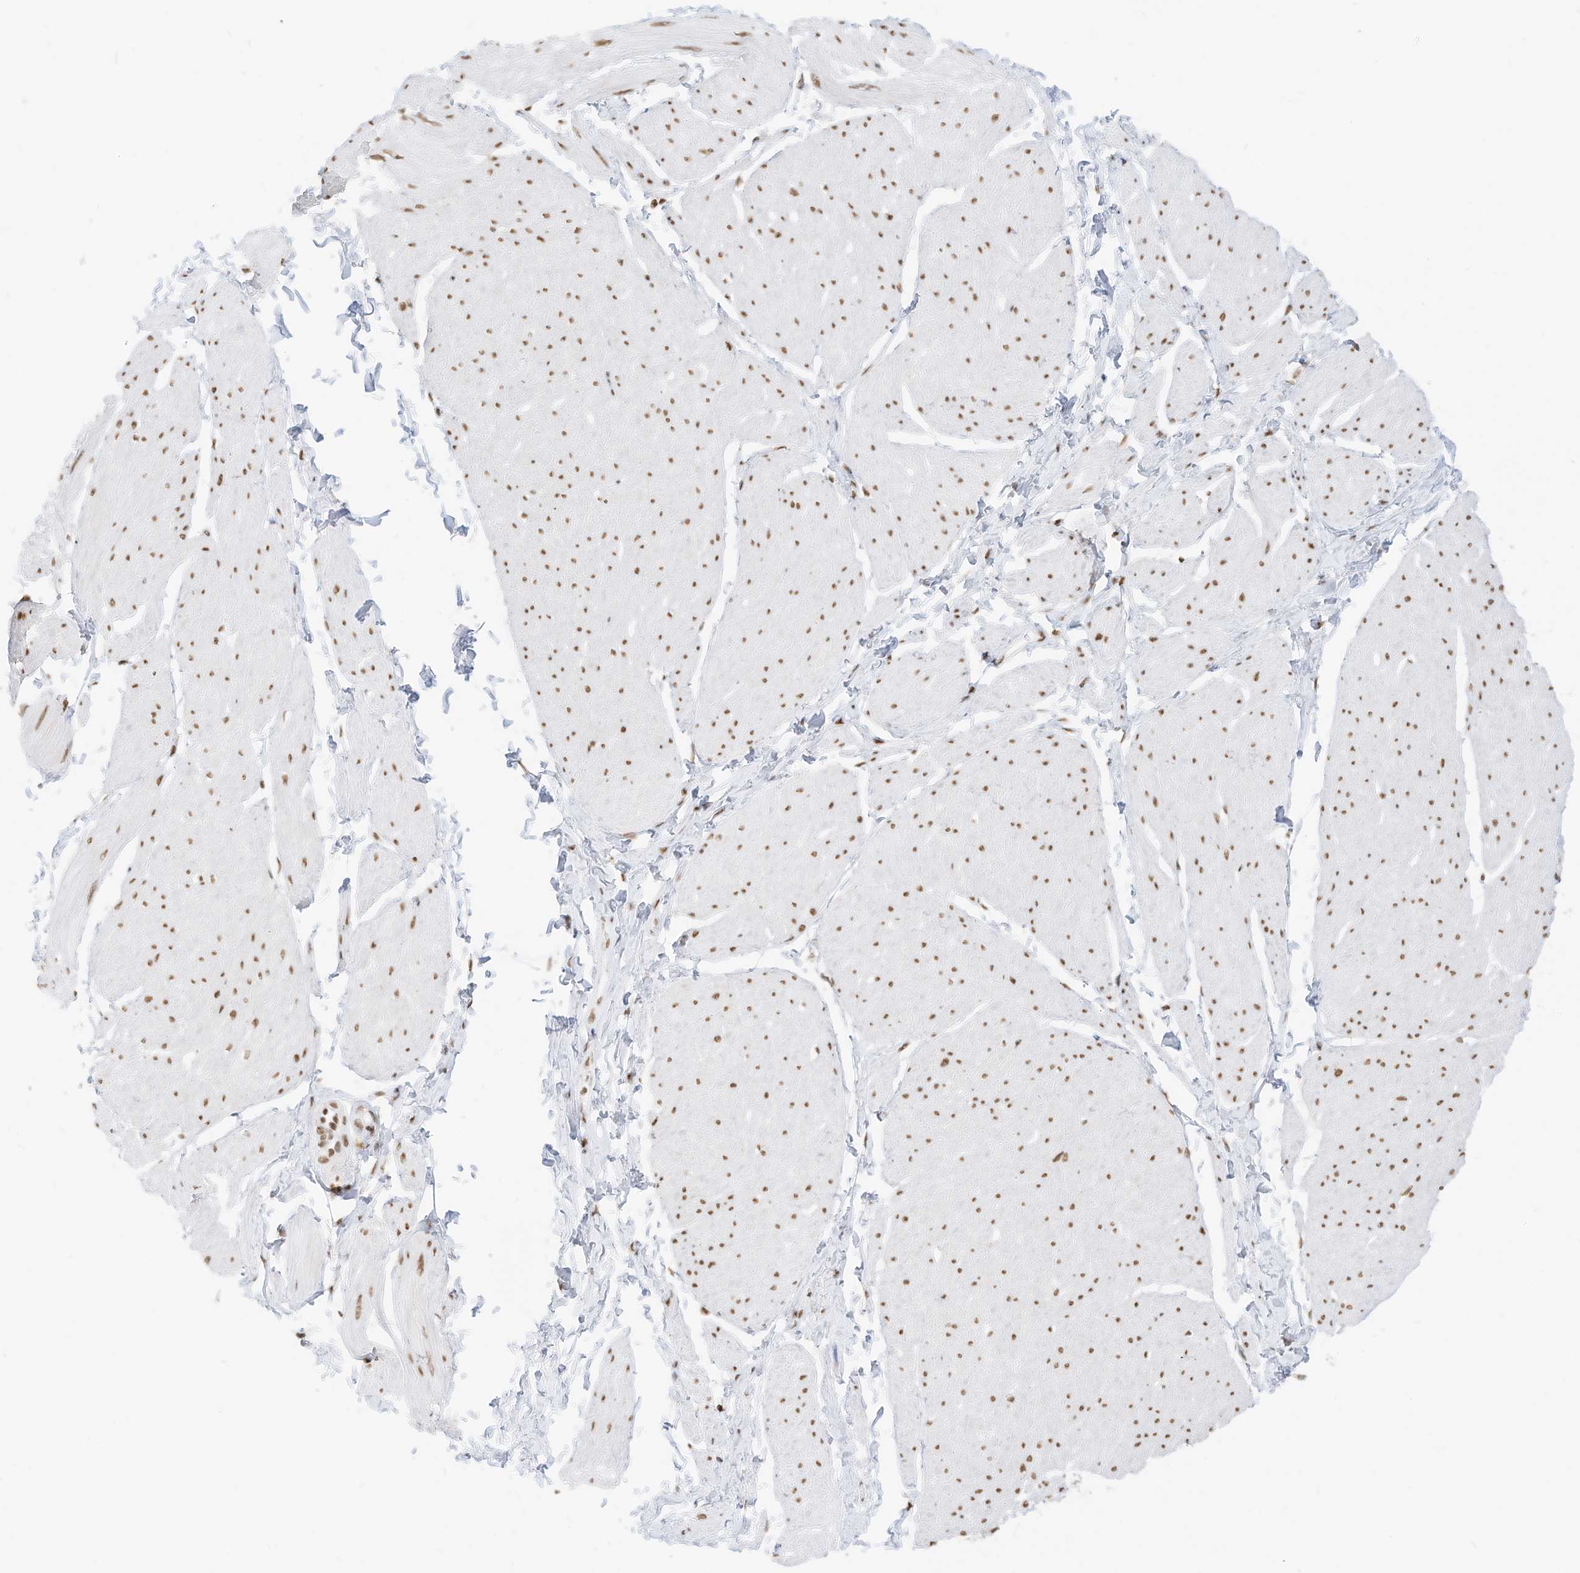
{"staining": {"intensity": "moderate", "quantity": ">75%", "location": "nuclear"}, "tissue": "smooth muscle", "cell_type": "Smooth muscle cells", "image_type": "normal", "snomed": [{"axis": "morphology", "description": "Urothelial carcinoma, High grade"}, {"axis": "topography", "description": "Urinary bladder"}], "caption": "IHC of normal smooth muscle displays medium levels of moderate nuclear positivity in about >75% of smooth muscle cells.", "gene": "SMARCA2", "patient": {"sex": "male", "age": 46}}